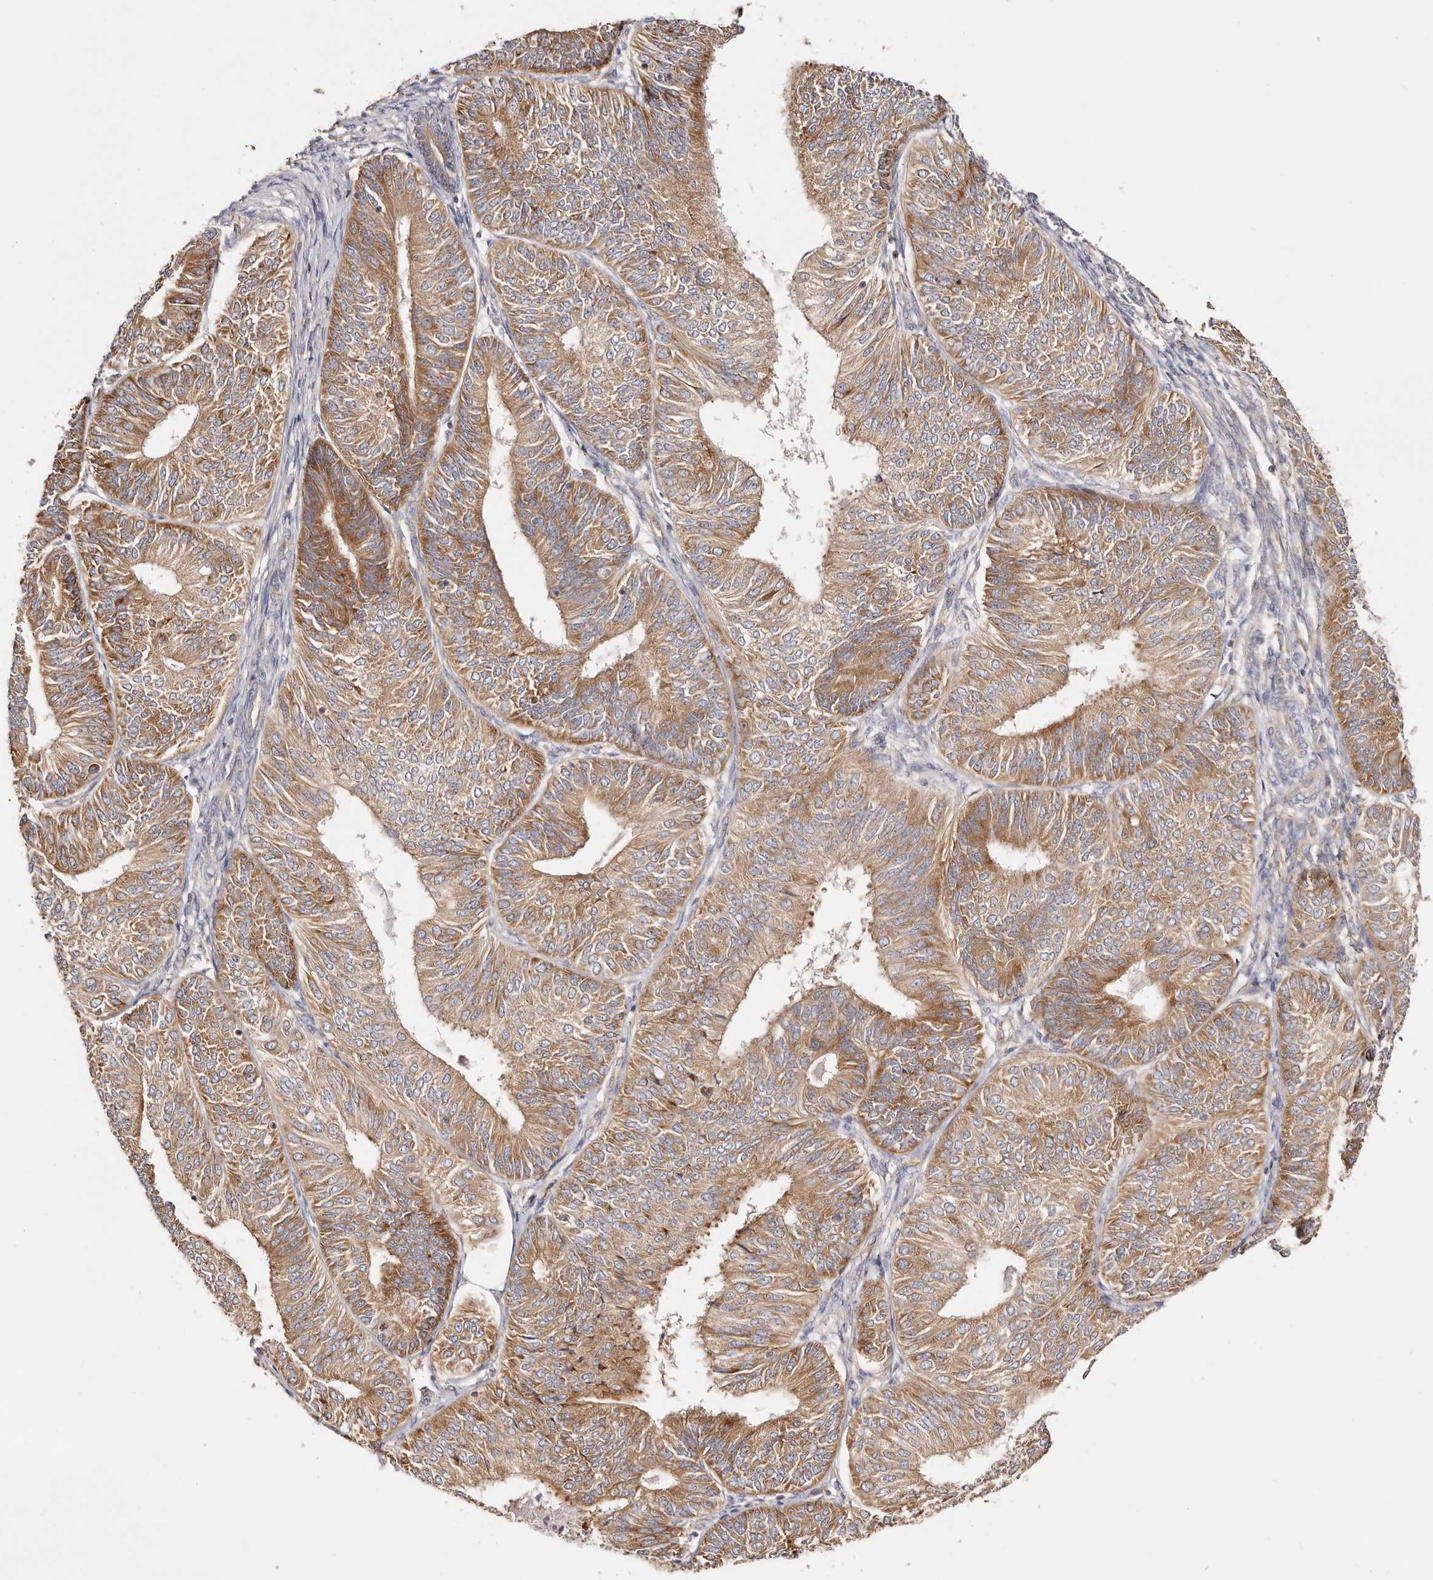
{"staining": {"intensity": "moderate", "quantity": ">75%", "location": "cytoplasmic/membranous"}, "tissue": "endometrial cancer", "cell_type": "Tumor cells", "image_type": "cancer", "snomed": [{"axis": "morphology", "description": "Adenocarcinoma, NOS"}, {"axis": "topography", "description": "Endometrium"}], "caption": "There is medium levels of moderate cytoplasmic/membranous staining in tumor cells of endometrial cancer, as demonstrated by immunohistochemical staining (brown color).", "gene": "GNA13", "patient": {"sex": "female", "age": 58}}